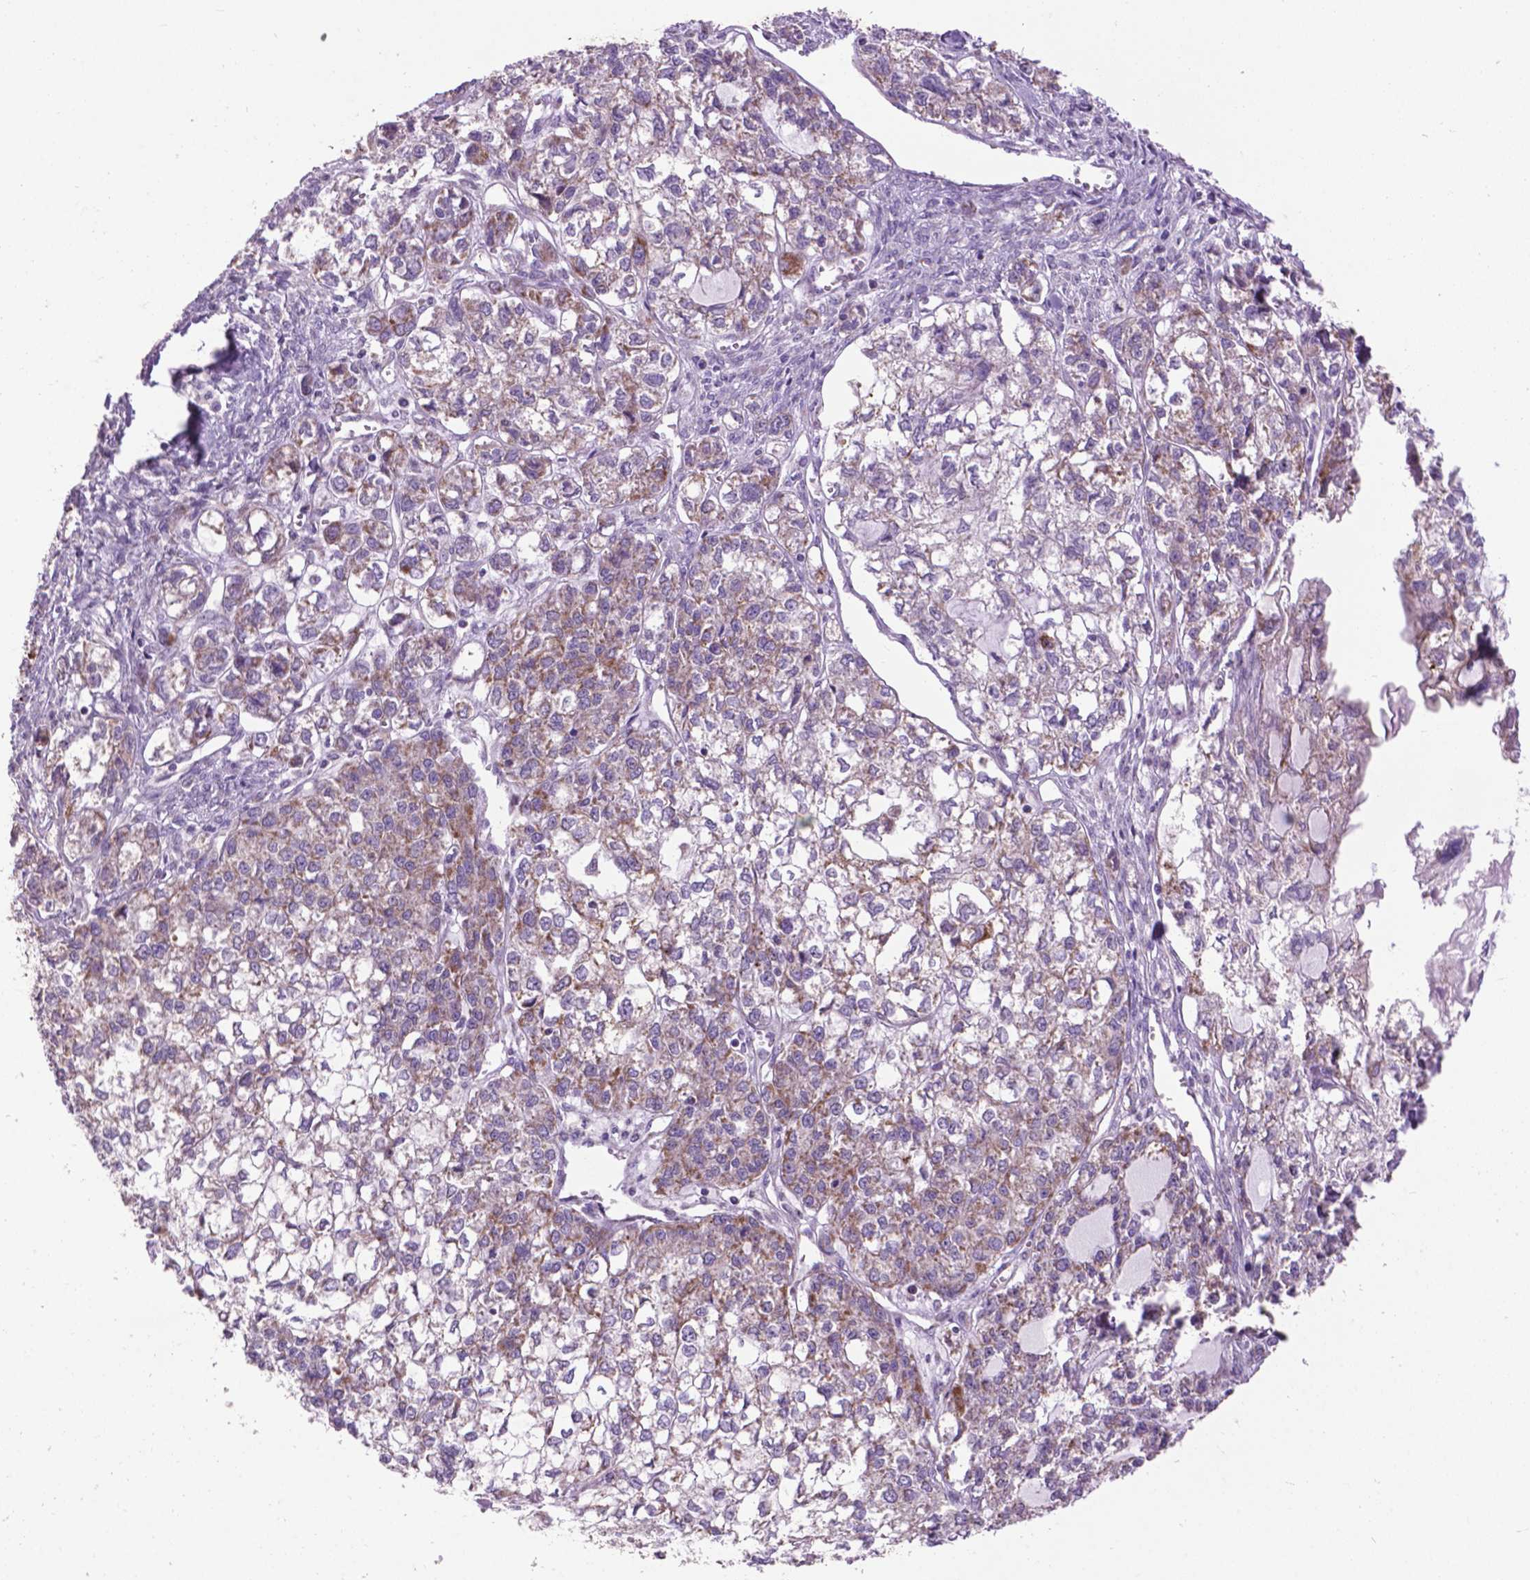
{"staining": {"intensity": "strong", "quantity": "25%-75%", "location": "cytoplasmic/membranous"}, "tissue": "ovarian cancer", "cell_type": "Tumor cells", "image_type": "cancer", "snomed": [{"axis": "morphology", "description": "Carcinoma, endometroid"}, {"axis": "topography", "description": "Ovary"}], "caption": "Immunohistochemical staining of ovarian endometroid carcinoma displays strong cytoplasmic/membranous protein staining in approximately 25%-75% of tumor cells.", "gene": "VDAC1", "patient": {"sex": "female", "age": 64}}